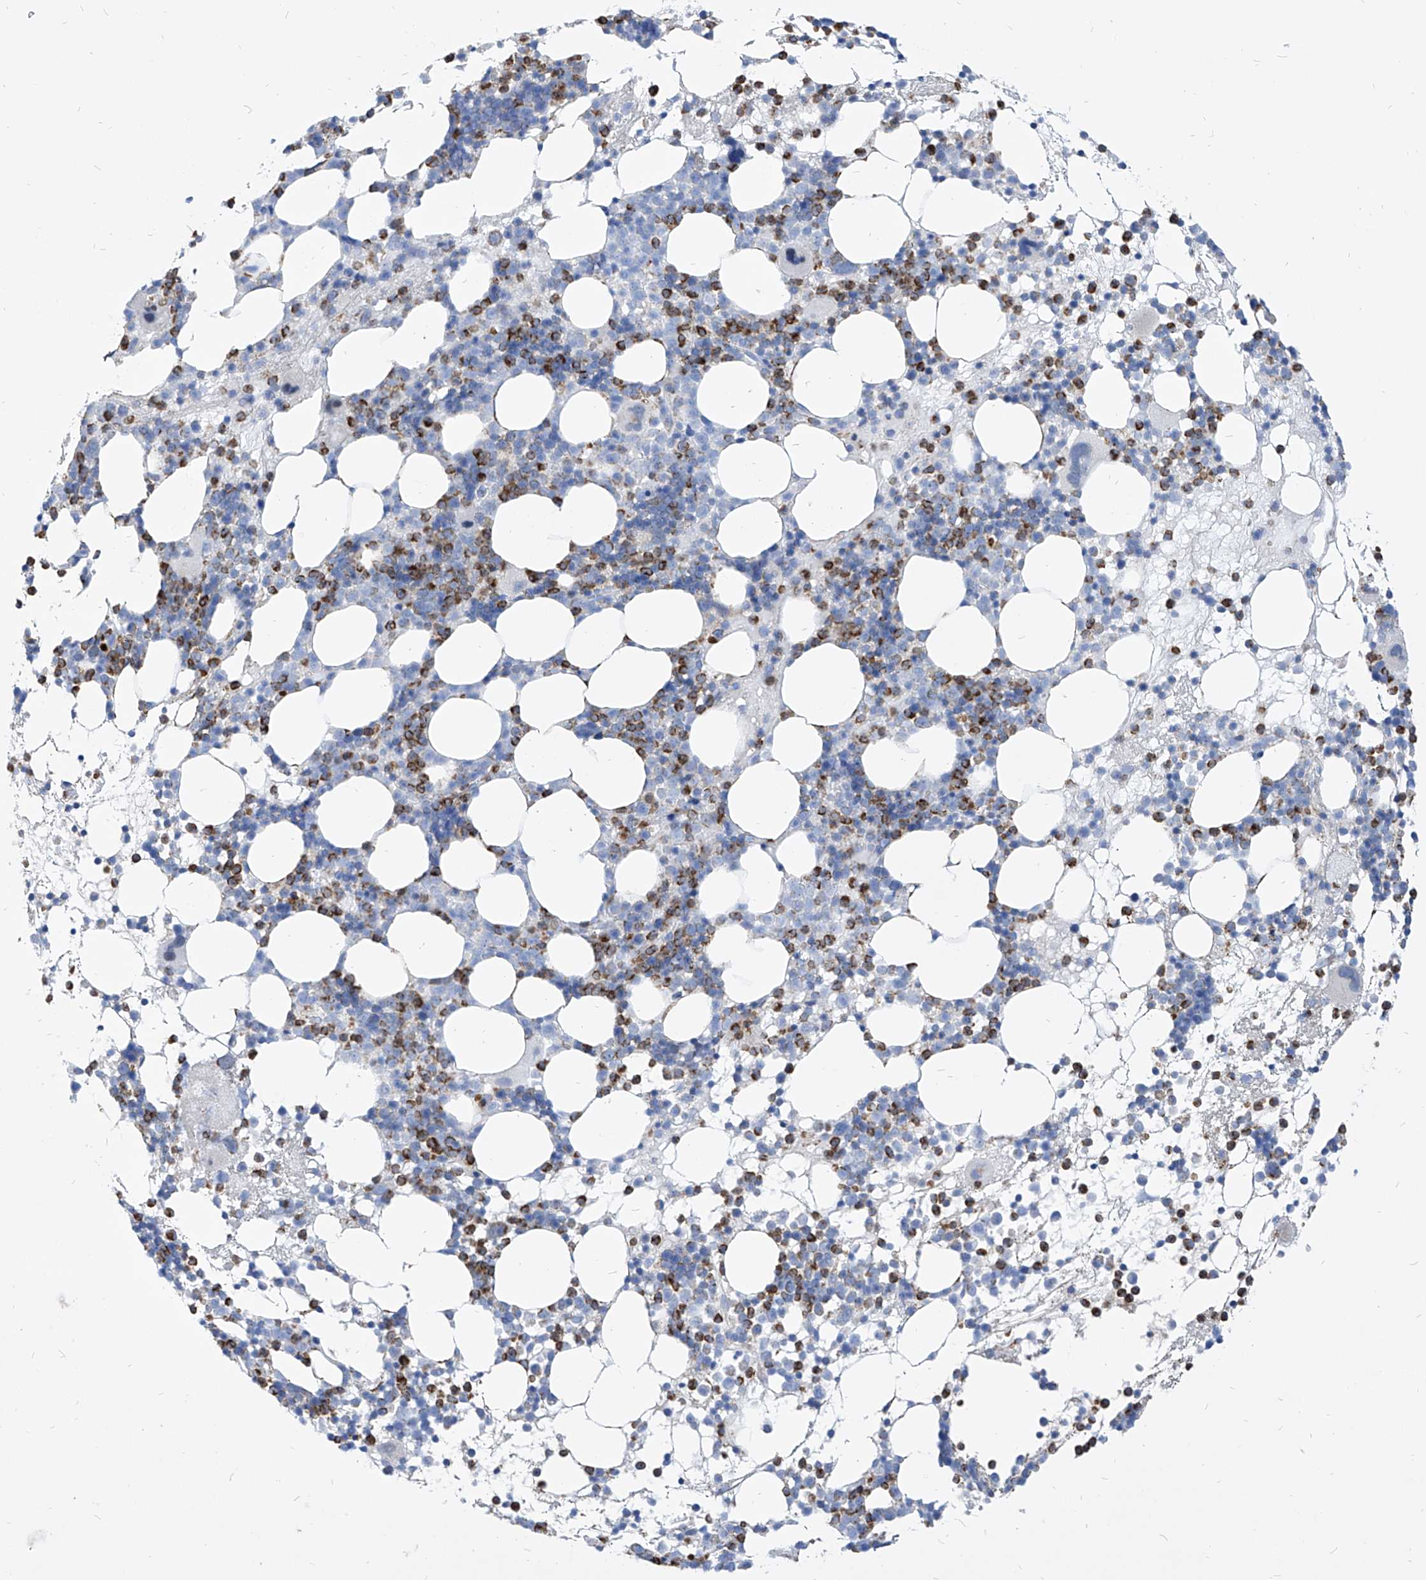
{"staining": {"intensity": "moderate", "quantity": "25%-75%", "location": "cytoplasmic/membranous"}, "tissue": "bone marrow", "cell_type": "Hematopoietic cells", "image_type": "normal", "snomed": [{"axis": "morphology", "description": "Normal tissue, NOS"}, {"axis": "topography", "description": "Bone marrow"}], "caption": "Immunohistochemical staining of benign human bone marrow reveals 25%-75% levels of moderate cytoplasmic/membranous protein staining in approximately 25%-75% of hematopoietic cells.", "gene": "COQ3", "patient": {"sex": "female", "age": 57}}